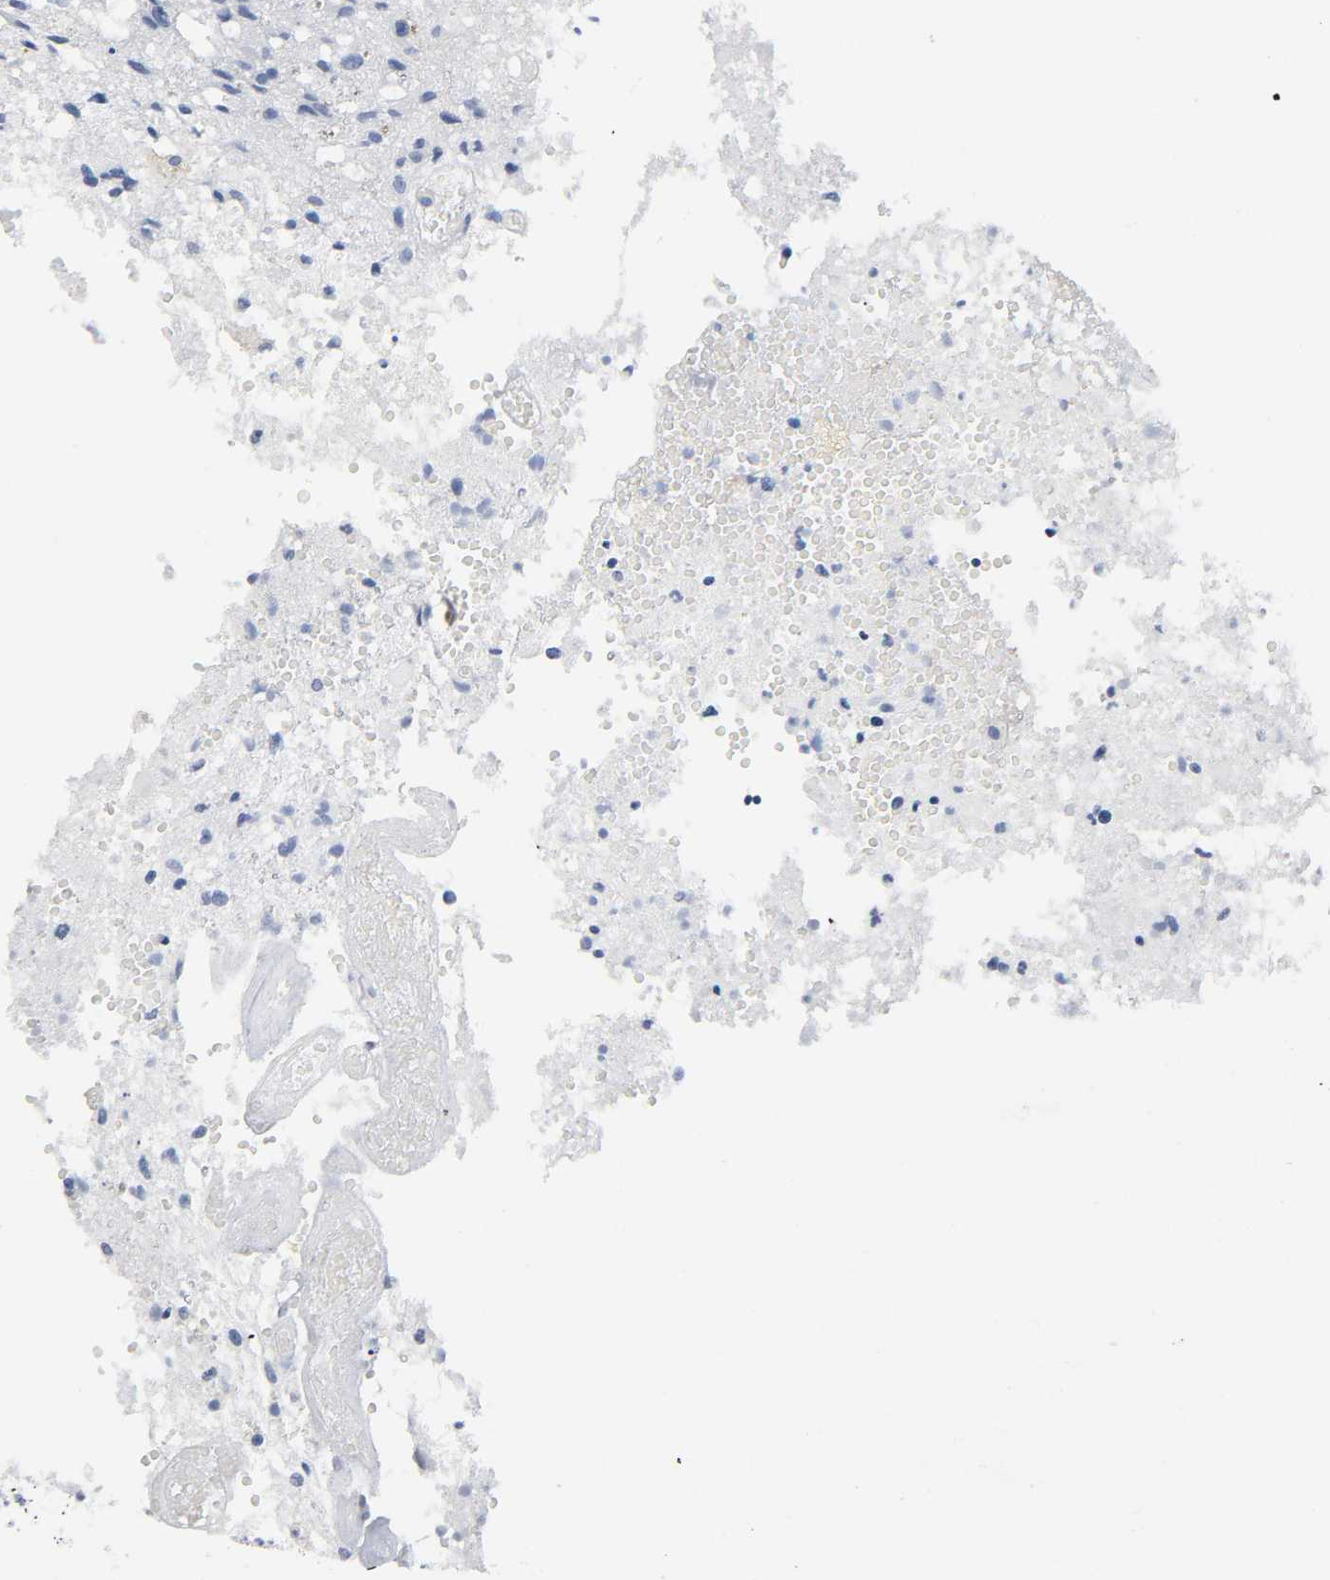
{"staining": {"intensity": "negative", "quantity": "none", "location": "none"}, "tissue": "glioma", "cell_type": "Tumor cells", "image_type": "cancer", "snomed": [{"axis": "morphology", "description": "Glioma, malignant, High grade"}, {"axis": "topography", "description": "Cerebral cortex"}], "caption": "Immunohistochemical staining of high-grade glioma (malignant) displays no significant staining in tumor cells.", "gene": "DOK2", "patient": {"sex": "male", "age": 76}}